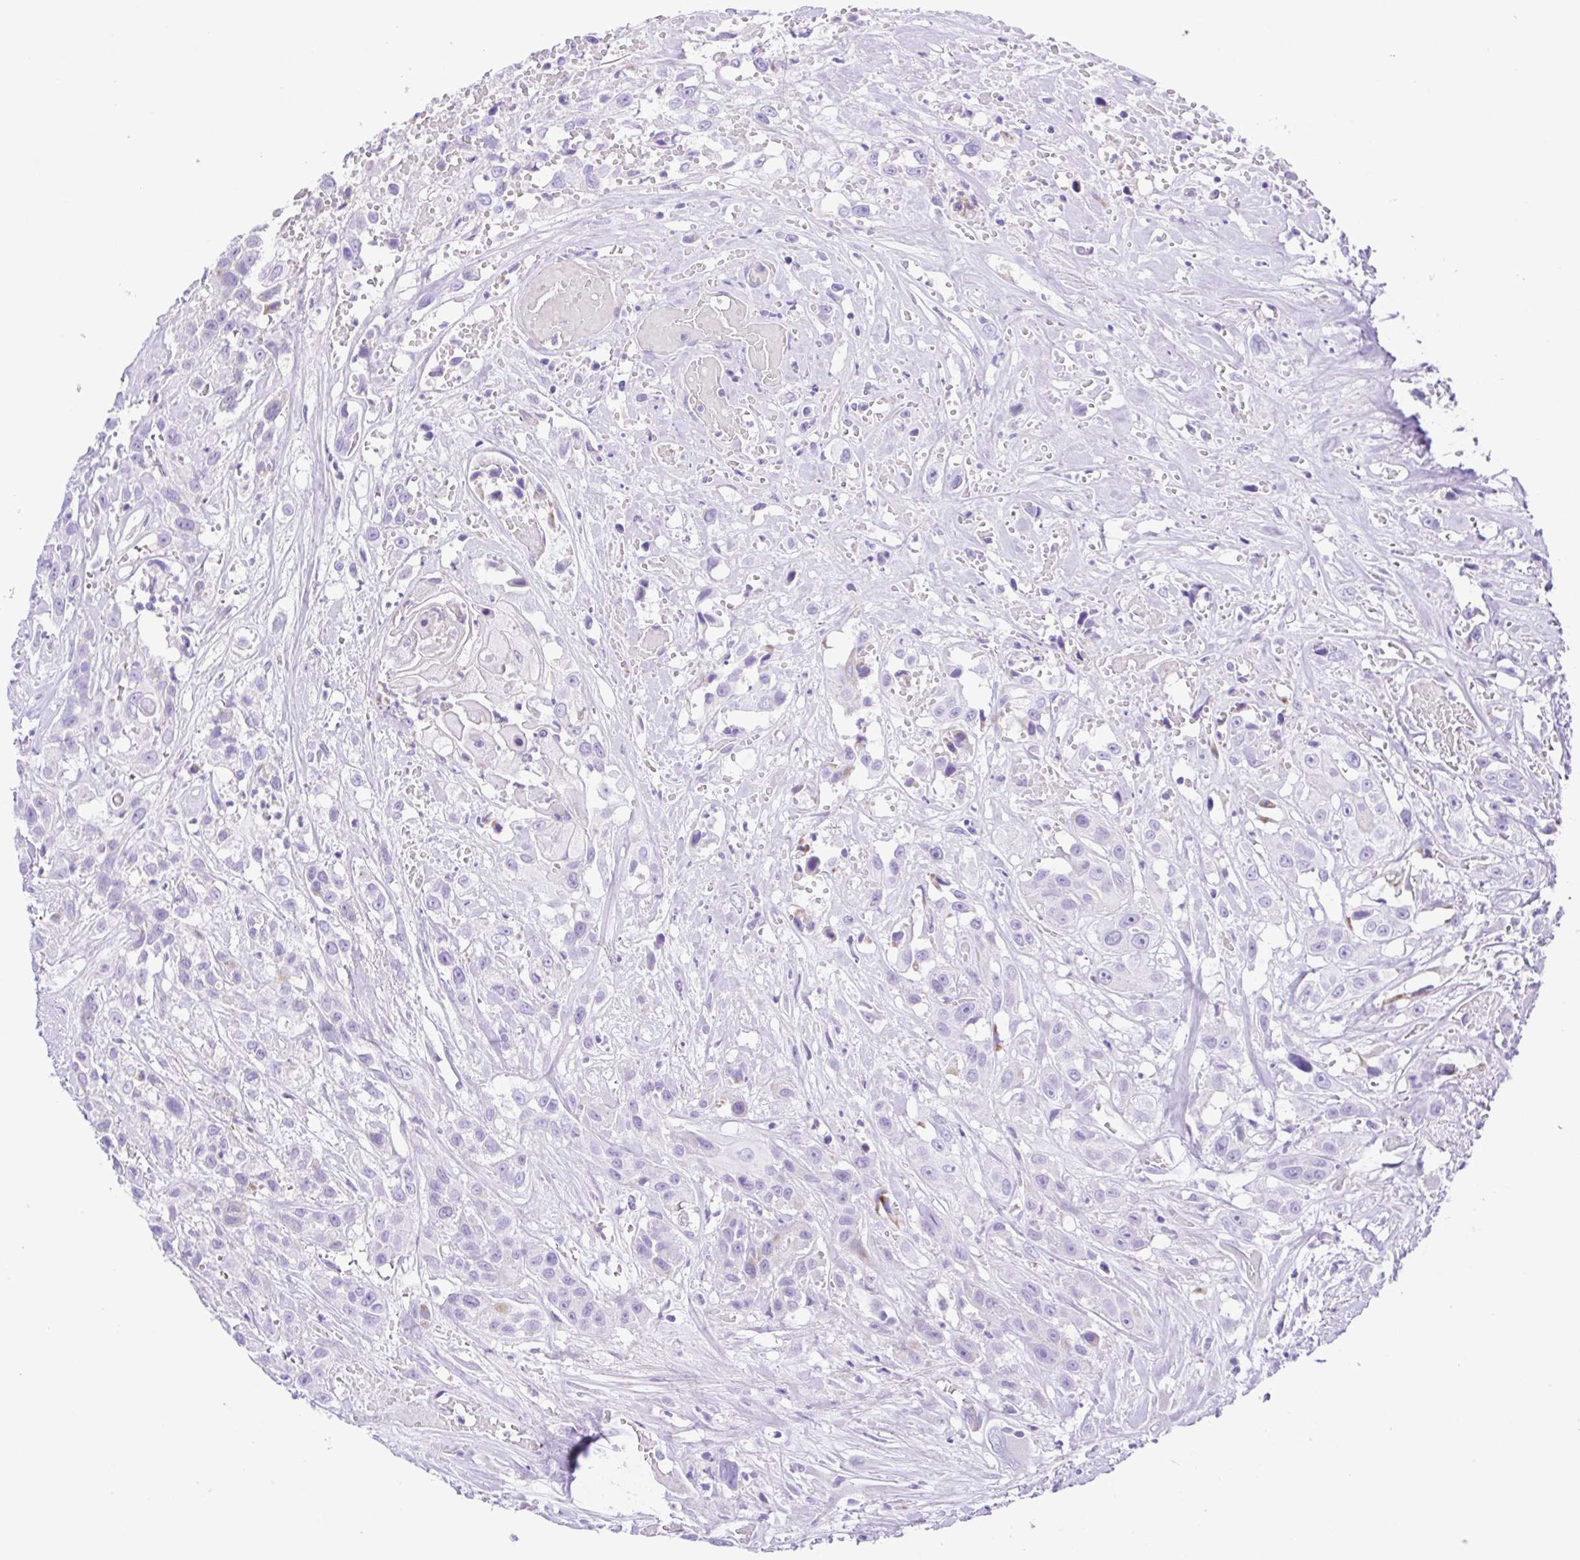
{"staining": {"intensity": "negative", "quantity": "none", "location": "none"}, "tissue": "head and neck cancer", "cell_type": "Tumor cells", "image_type": "cancer", "snomed": [{"axis": "morphology", "description": "Squamous cell carcinoma, NOS"}, {"axis": "topography", "description": "Head-Neck"}], "caption": "Head and neck cancer was stained to show a protein in brown. There is no significant staining in tumor cells. (DAB (3,3'-diaminobenzidine) IHC with hematoxylin counter stain).", "gene": "GPR17", "patient": {"sex": "male", "age": 57}}